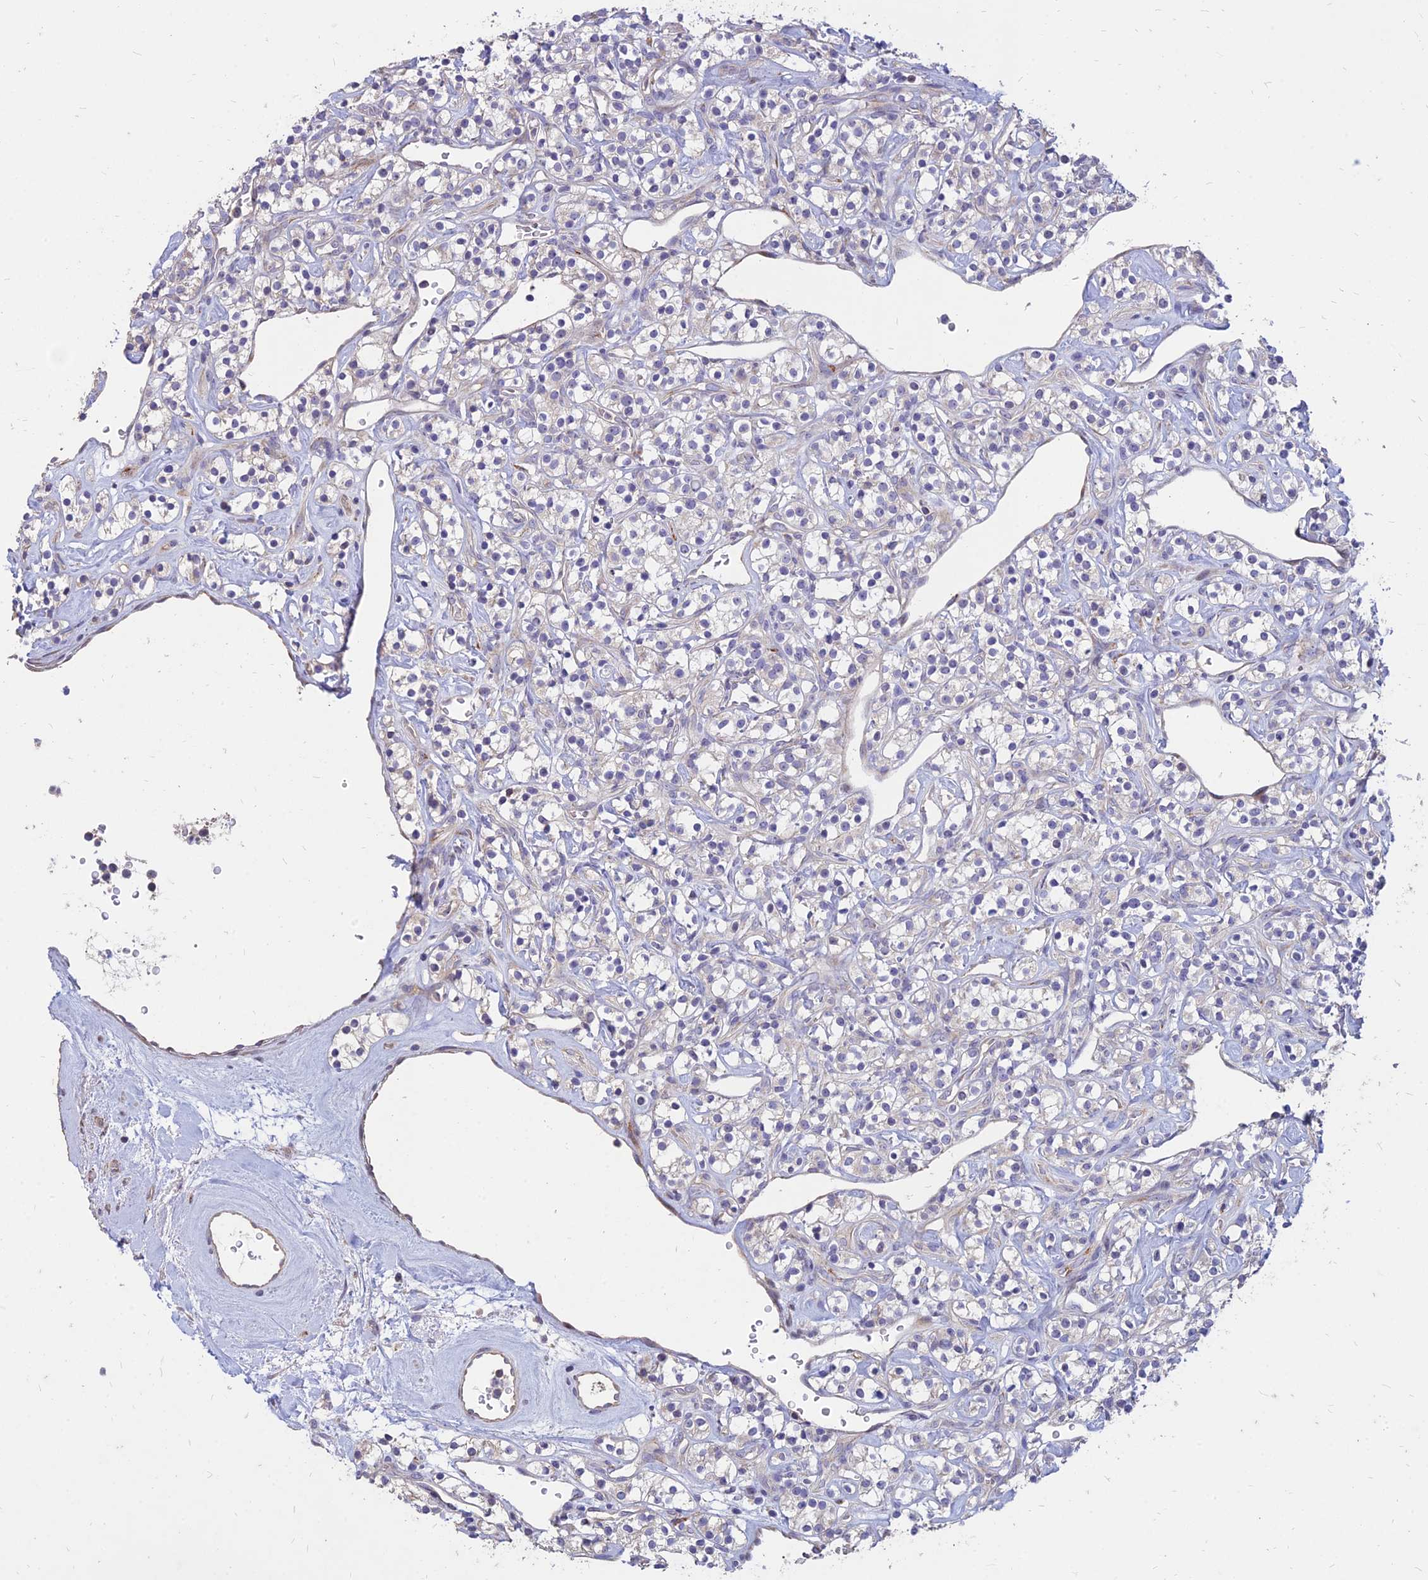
{"staining": {"intensity": "negative", "quantity": "none", "location": "none"}, "tissue": "renal cancer", "cell_type": "Tumor cells", "image_type": "cancer", "snomed": [{"axis": "morphology", "description": "Adenocarcinoma, NOS"}, {"axis": "topography", "description": "Kidney"}], "caption": "Immunohistochemistry (IHC) photomicrograph of human renal cancer (adenocarcinoma) stained for a protein (brown), which demonstrates no positivity in tumor cells.", "gene": "ST3GAL6", "patient": {"sex": "male", "age": 77}}